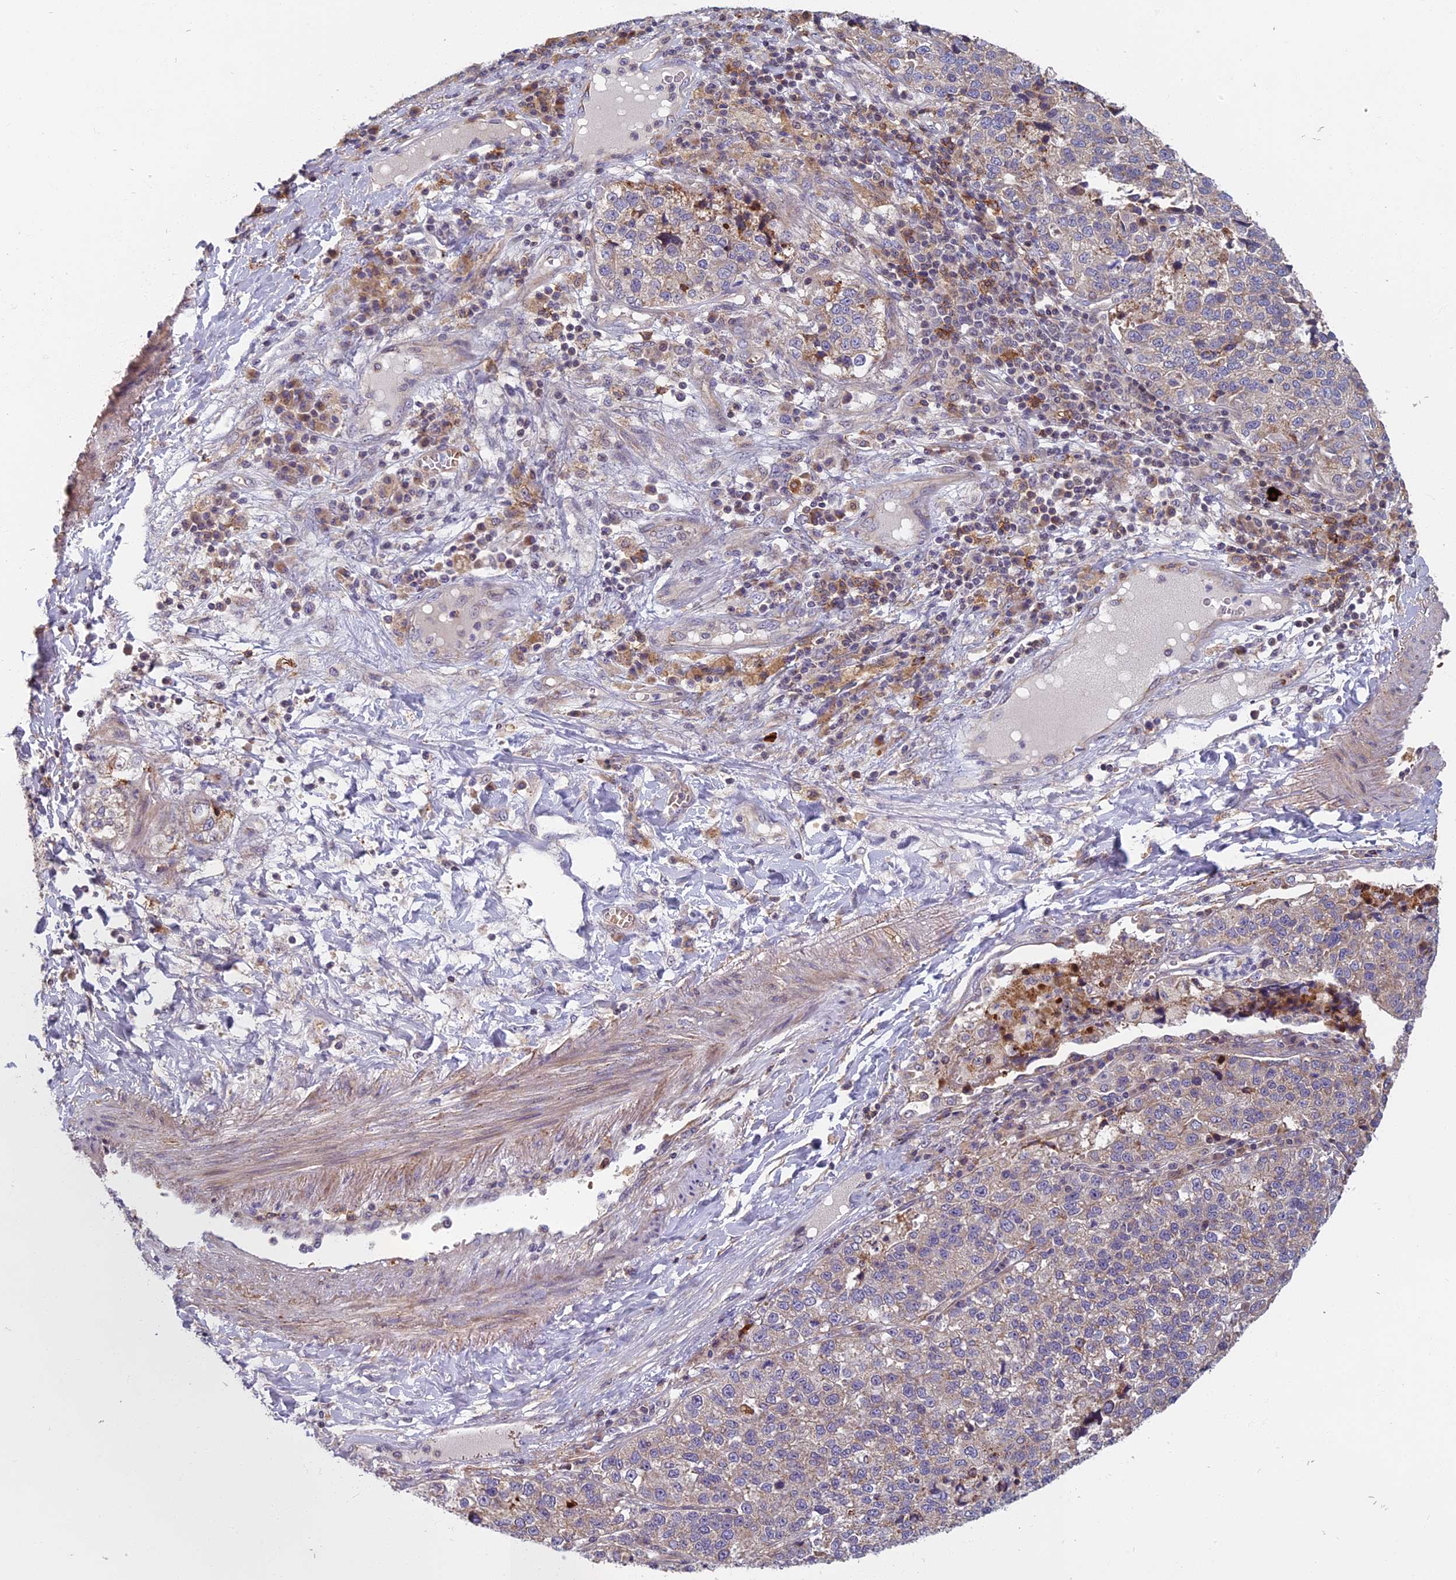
{"staining": {"intensity": "negative", "quantity": "none", "location": "none"}, "tissue": "lung cancer", "cell_type": "Tumor cells", "image_type": "cancer", "snomed": [{"axis": "morphology", "description": "Adenocarcinoma, NOS"}, {"axis": "topography", "description": "Lung"}], "caption": "Immunohistochemistry image of lung cancer stained for a protein (brown), which reveals no expression in tumor cells.", "gene": "EDAR", "patient": {"sex": "male", "age": 49}}